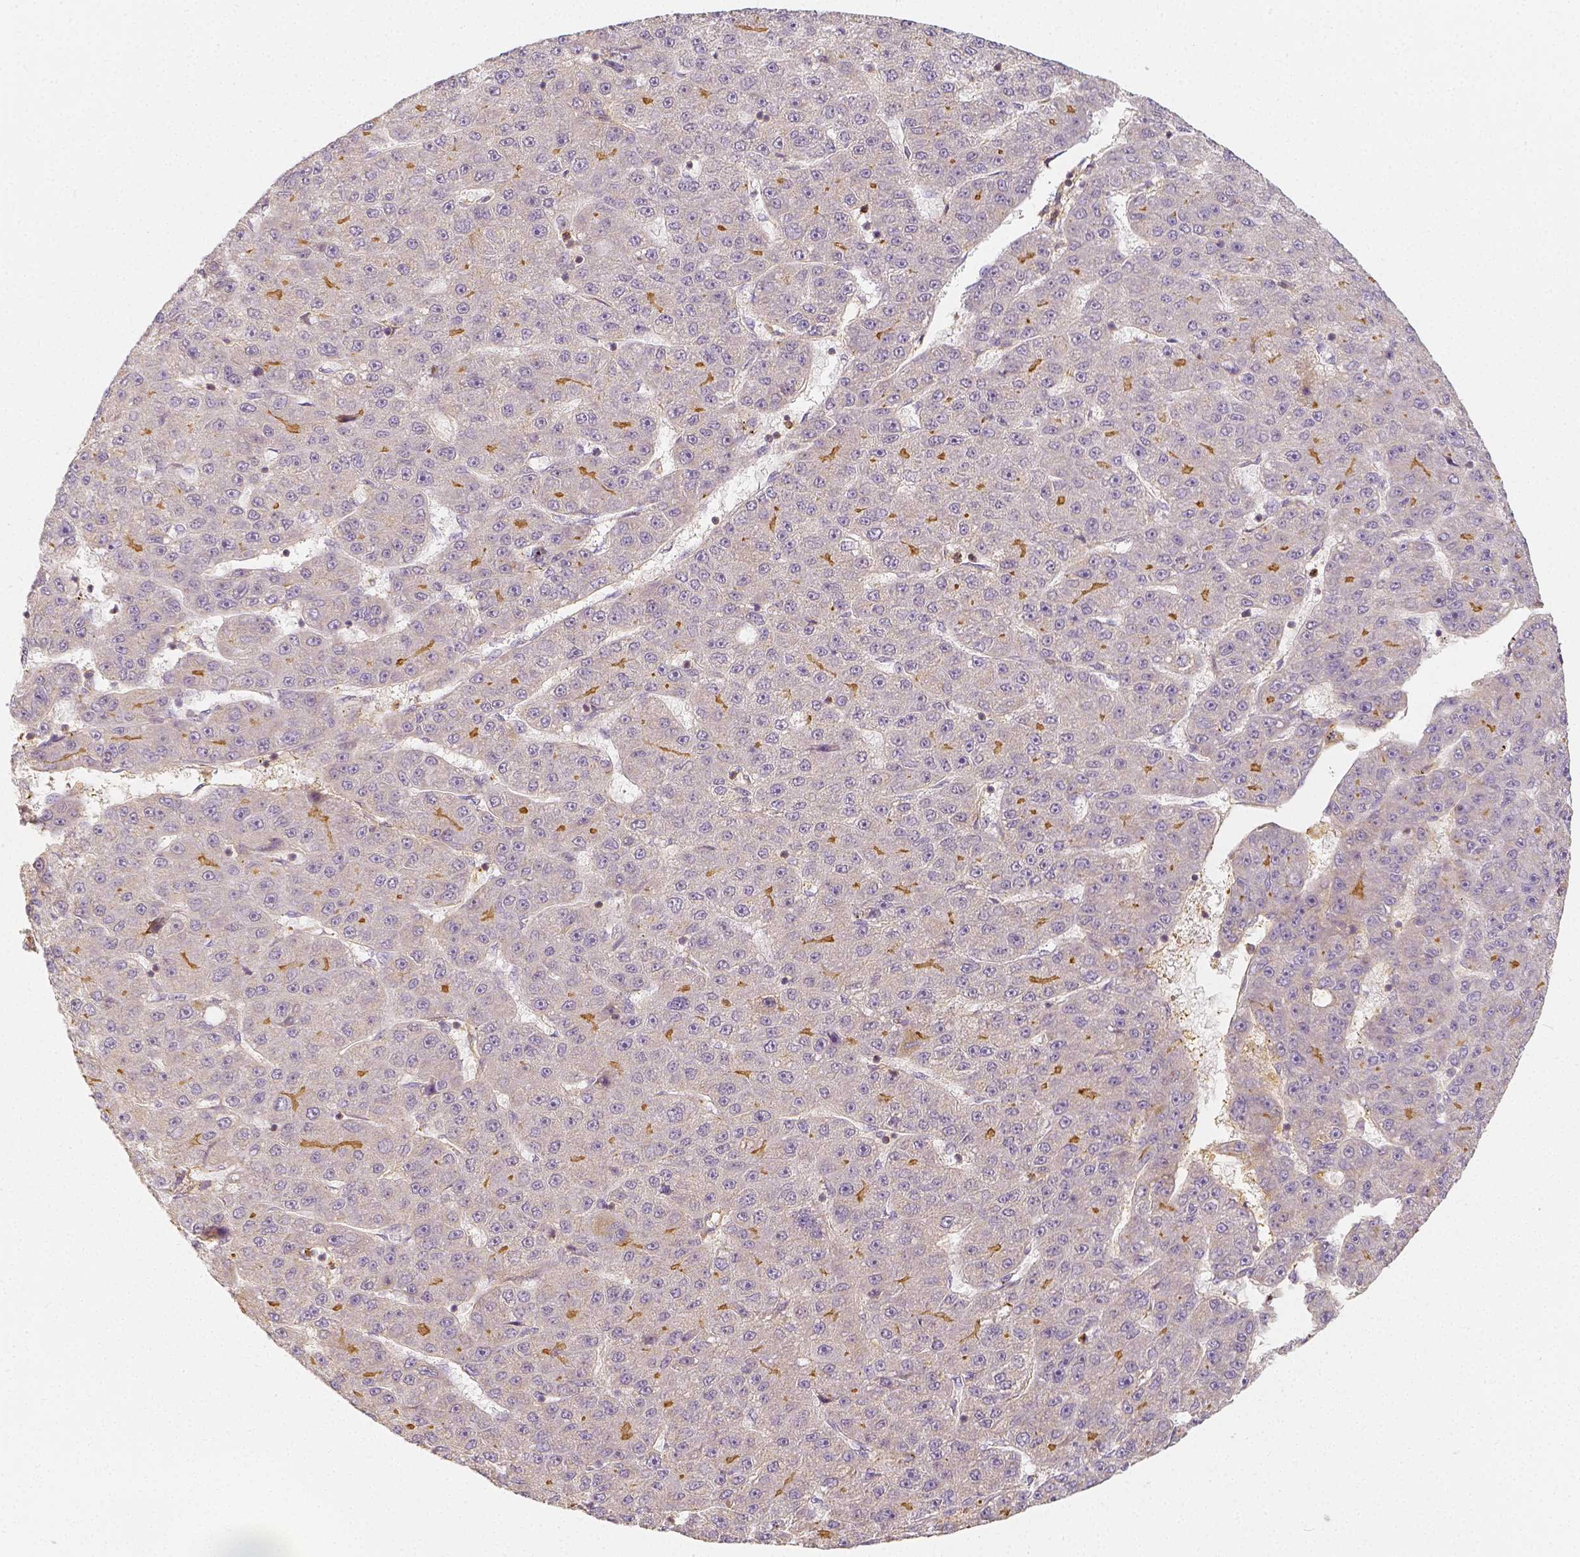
{"staining": {"intensity": "negative", "quantity": "none", "location": "none"}, "tissue": "liver cancer", "cell_type": "Tumor cells", "image_type": "cancer", "snomed": [{"axis": "morphology", "description": "Carcinoma, Hepatocellular, NOS"}, {"axis": "topography", "description": "Liver"}], "caption": "A high-resolution micrograph shows immunohistochemistry (IHC) staining of hepatocellular carcinoma (liver), which demonstrates no significant staining in tumor cells. The staining was performed using DAB to visualize the protein expression in brown, while the nuclei were stained in blue with hematoxylin (Magnification: 20x).", "gene": "PTPRJ", "patient": {"sex": "male", "age": 67}}